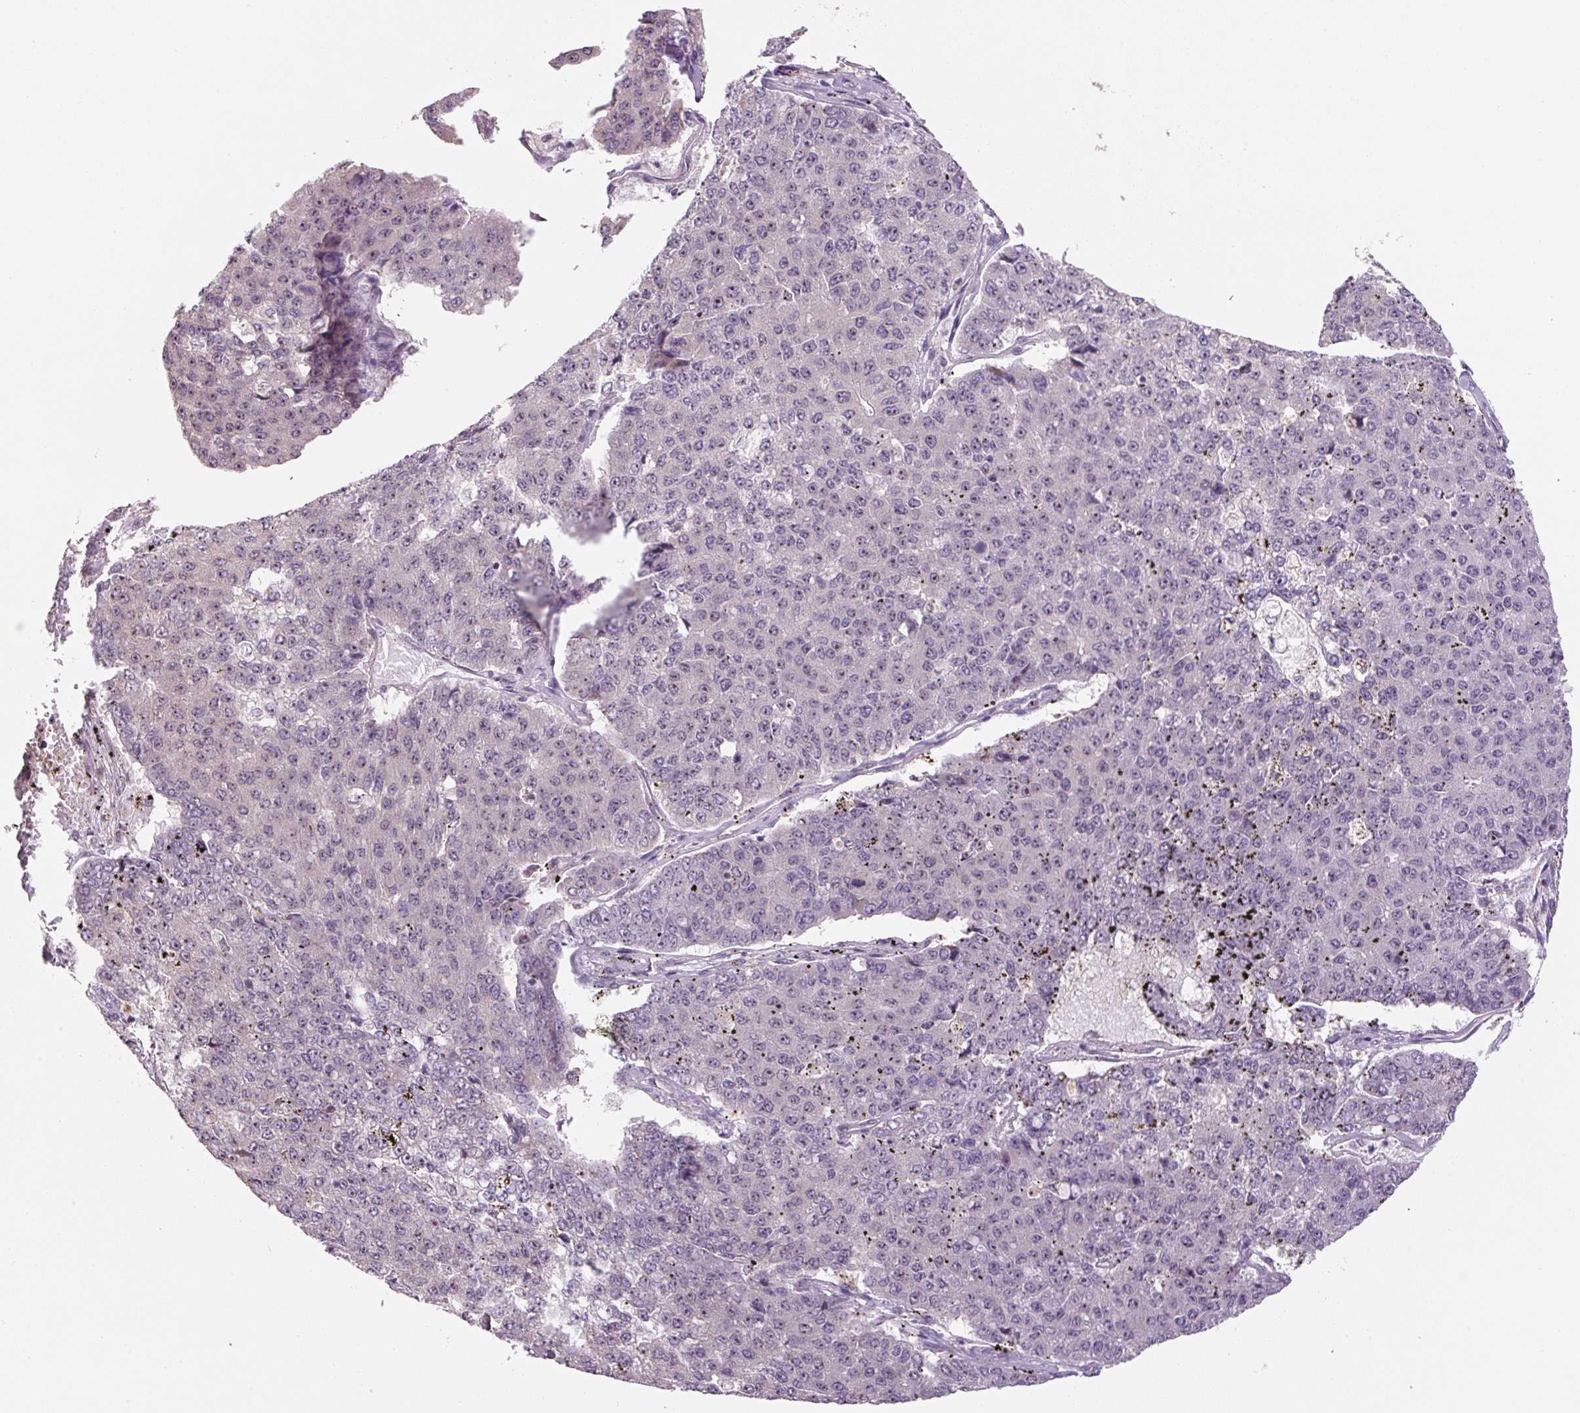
{"staining": {"intensity": "weak", "quantity": "<25%", "location": "nuclear"}, "tissue": "pancreatic cancer", "cell_type": "Tumor cells", "image_type": "cancer", "snomed": [{"axis": "morphology", "description": "Adenocarcinoma, NOS"}, {"axis": "topography", "description": "Pancreas"}], "caption": "The micrograph demonstrates no staining of tumor cells in pancreatic cancer (adenocarcinoma).", "gene": "TMEM151B", "patient": {"sex": "male", "age": 50}}